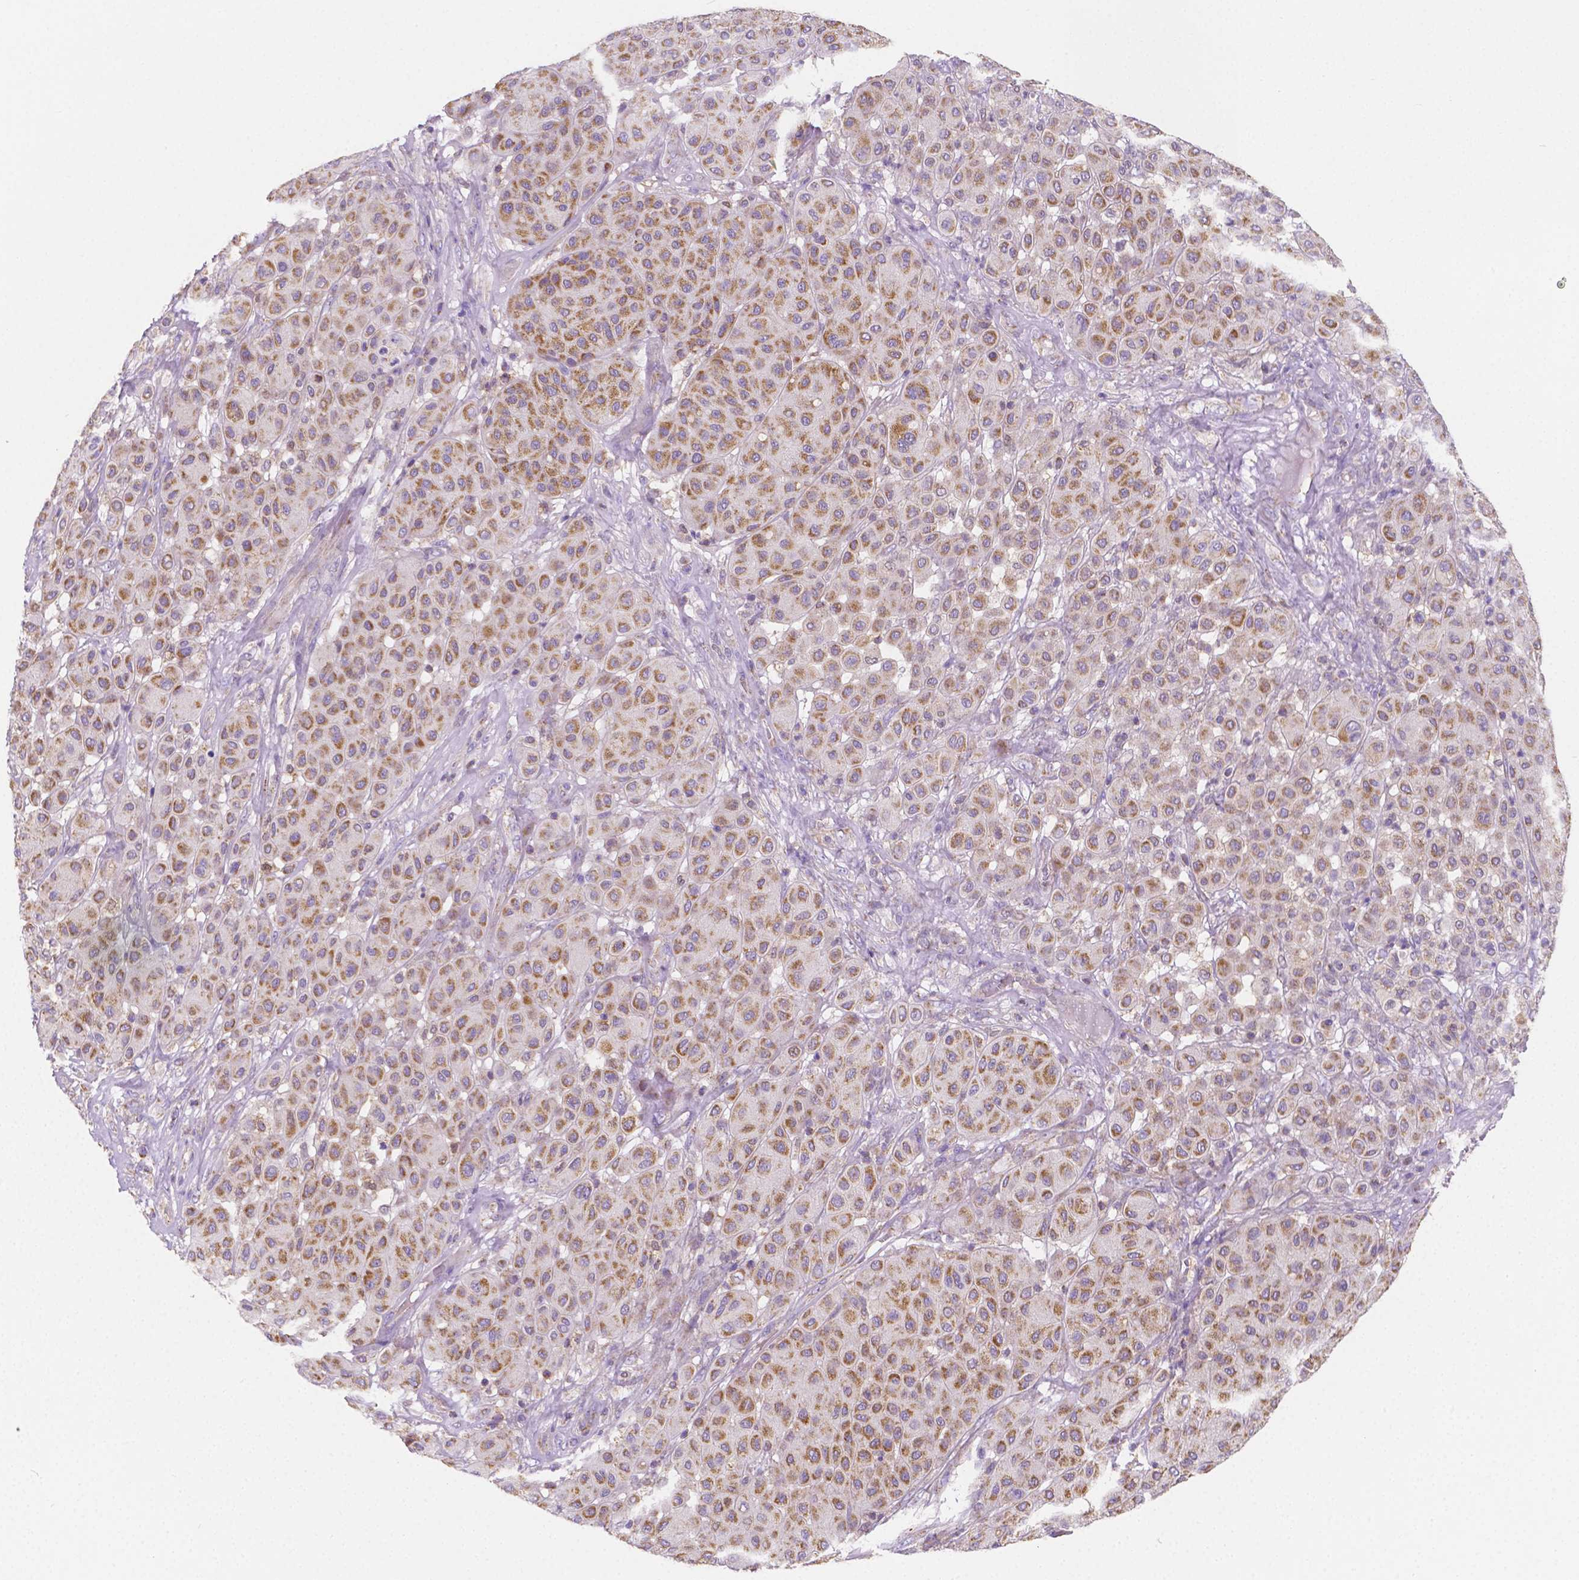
{"staining": {"intensity": "moderate", "quantity": ">75%", "location": "cytoplasmic/membranous"}, "tissue": "melanoma", "cell_type": "Tumor cells", "image_type": "cancer", "snomed": [{"axis": "morphology", "description": "Malignant melanoma, Metastatic site"}, {"axis": "topography", "description": "Smooth muscle"}], "caption": "Melanoma stained with DAB IHC exhibits medium levels of moderate cytoplasmic/membranous positivity in about >75% of tumor cells.", "gene": "SGTB", "patient": {"sex": "male", "age": 41}}